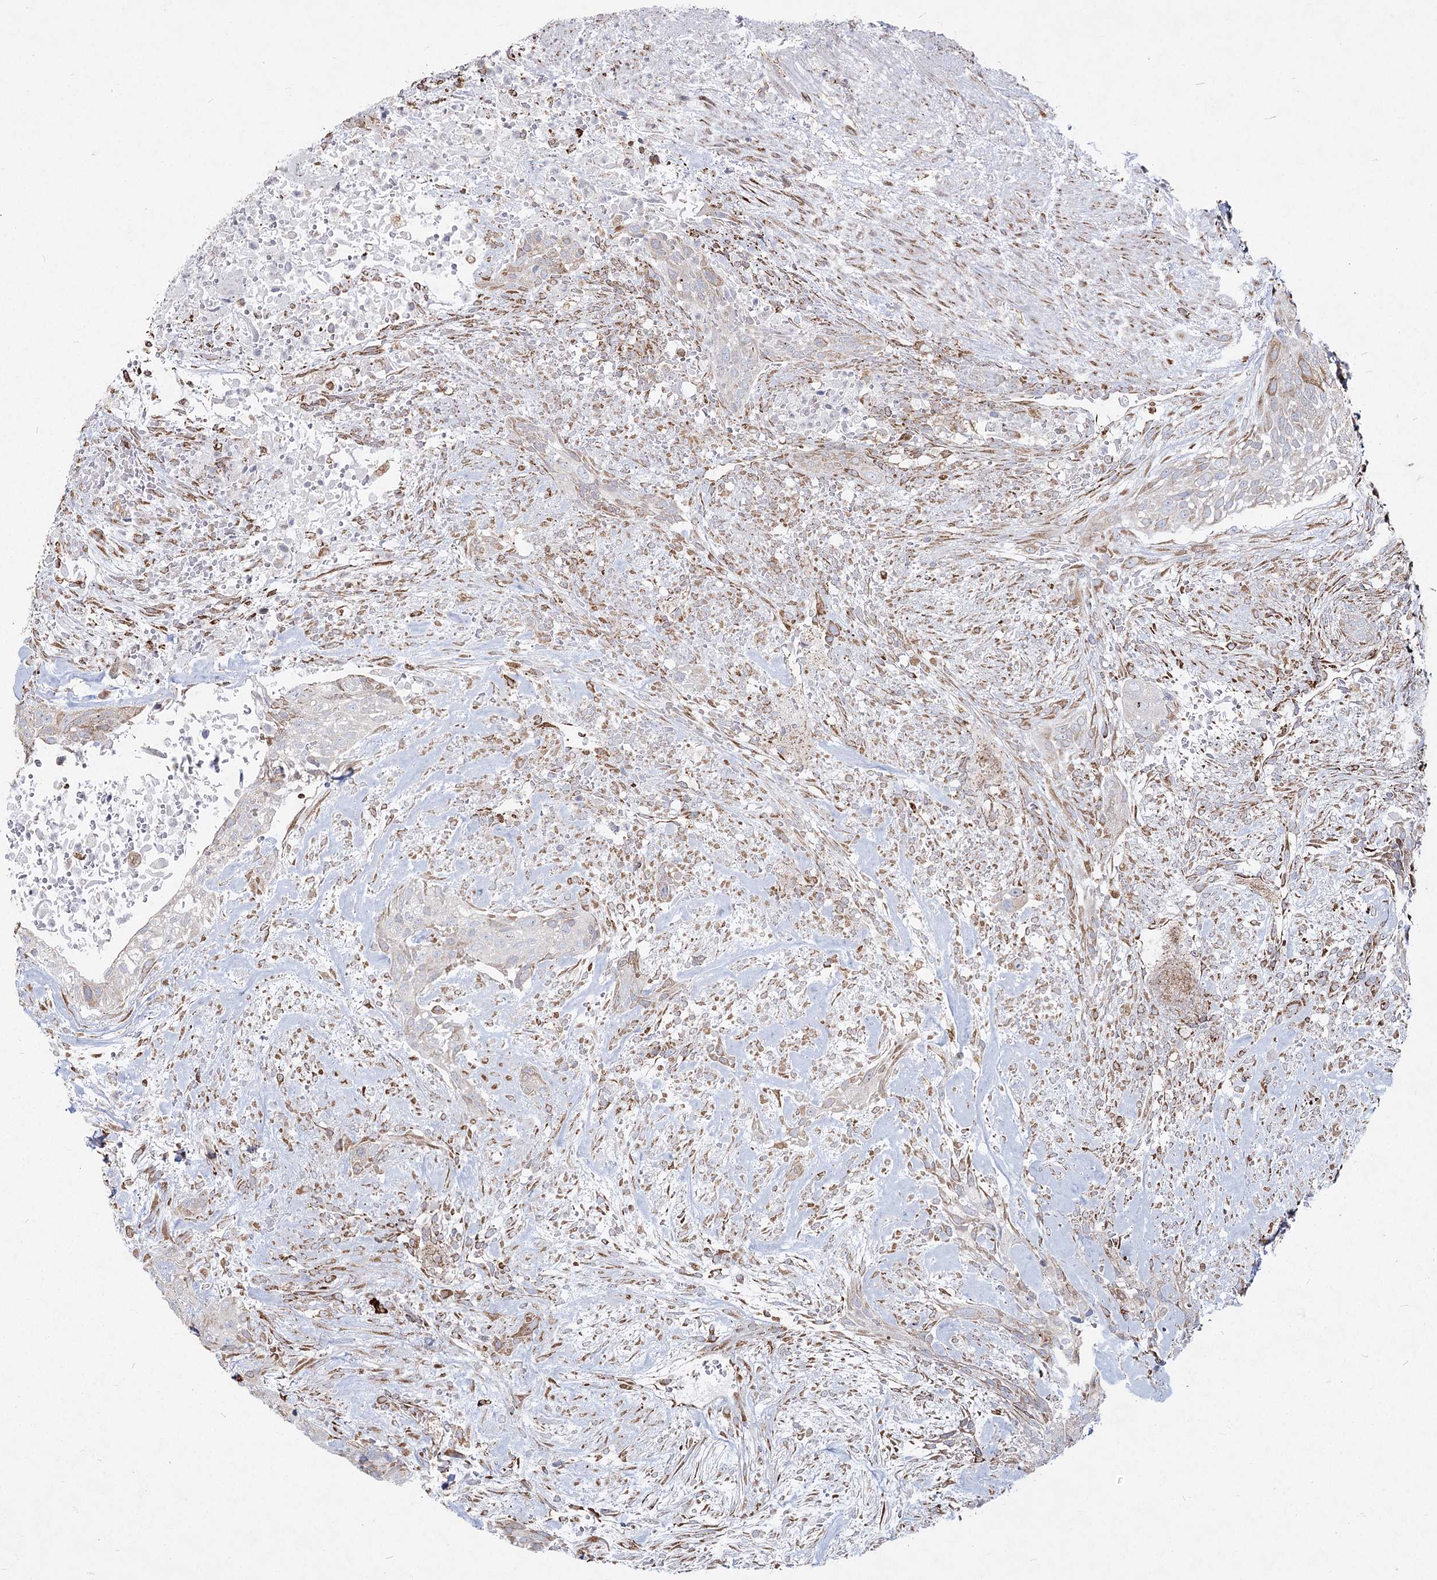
{"staining": {"intensity": "negative", "quantity": "none", "location": "none"}, "tissue": "urothelial cancer", "cell_type": "Tumor cells", "image_type": "cancer", "snomed": [{"axis": "morphology", "description": "Urothelial carcinoma, High grade"}, {"axis": "topography", "description": "Urinary bladder"}], "caption": "An immunohistochemistry histopathology image of high-grade urothelial carcinoma is shown. There is no staining in tumor cells of high-grade urothelial carcinoma. (DAB (3,3'-diaminobenzidine) immunohistochemistry, high magnification).", "gene": "NHLRC2", "patient": {"sex": "male", "age": 35}}